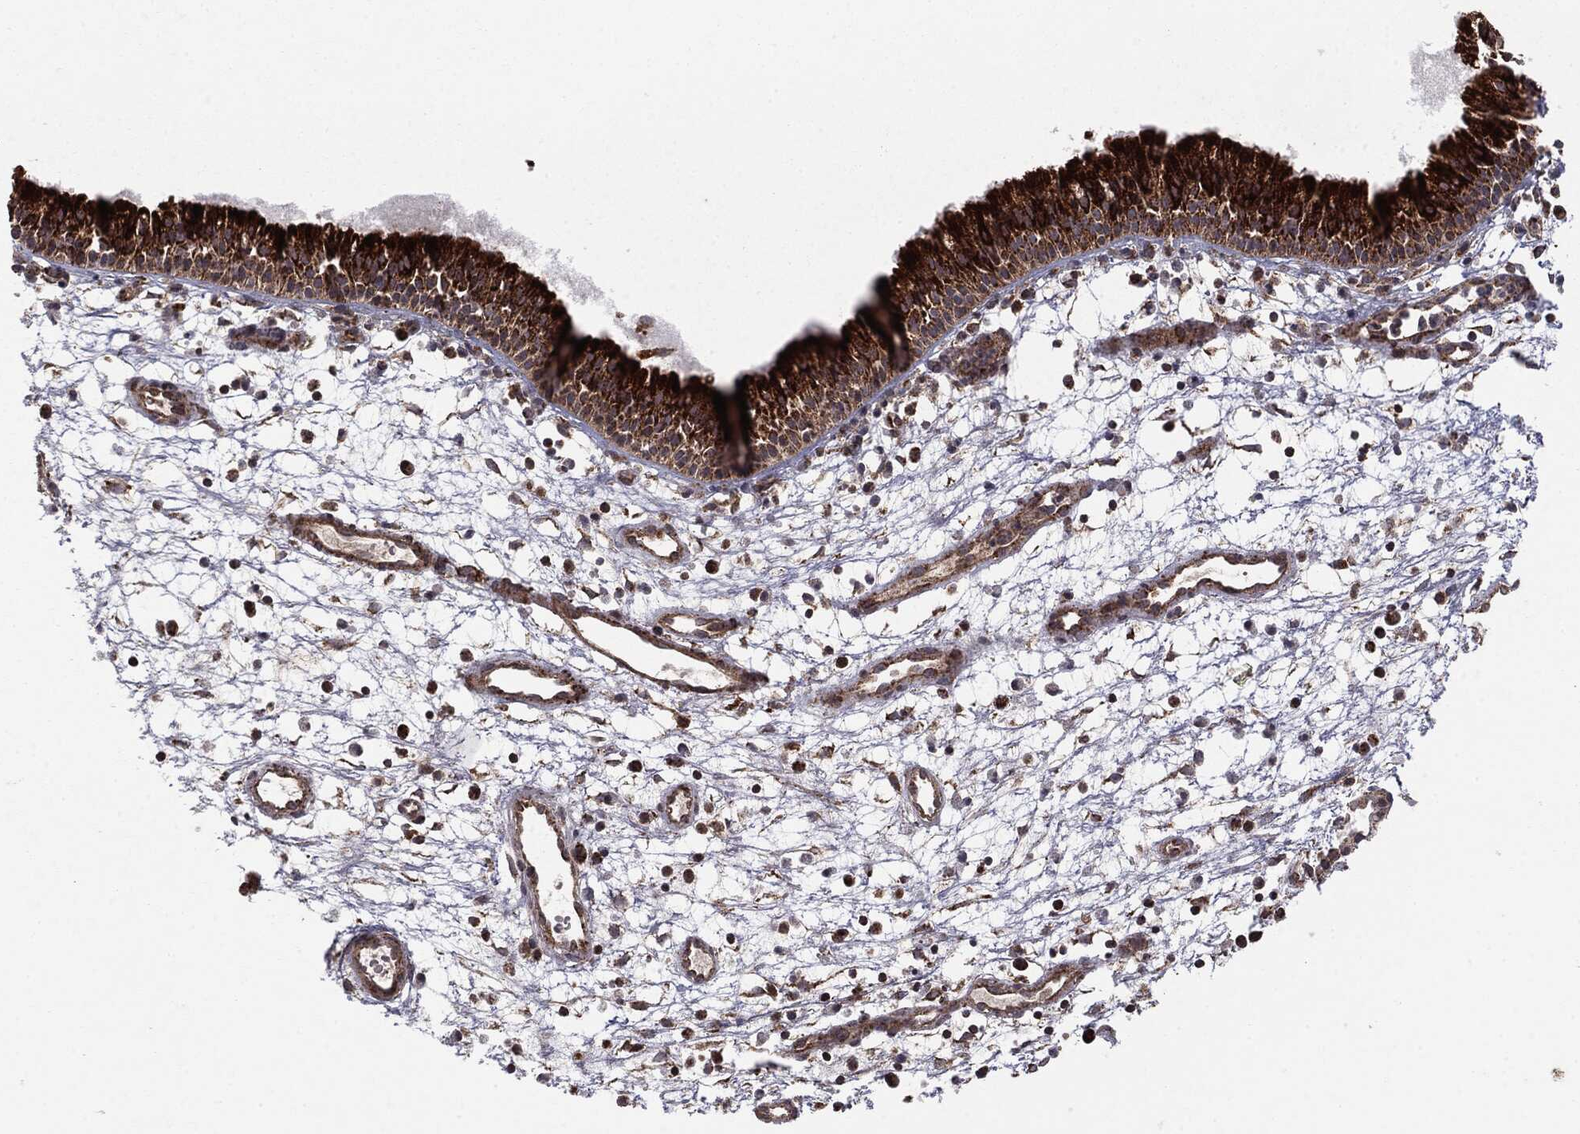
{"staining": {"intensity": "strong", "quantity": ">75%", "location": "cytoplasmic/membranous"}, "tissue": "nasopharynx", "cell_type": "Respiratory epithelial cells", "image_type": "normal", "snomed": [{"axis": "morphology", "description": "Normal tissue, NOS"}, {"axis": "topography", "description": "Nasopharynx"}], "caption": "DAB (3,3'-diaminobenzidine) immunohistochemical staining of normal nasopharynx shows strong cytoplasmic/membranous protein positivity in approximately >75% of respiratory epithelial cells. (DAB IHC with brightfield microscopy, high magnification).", "gene": "MTOR", "patient": {"sex": "male", "age": 58}}